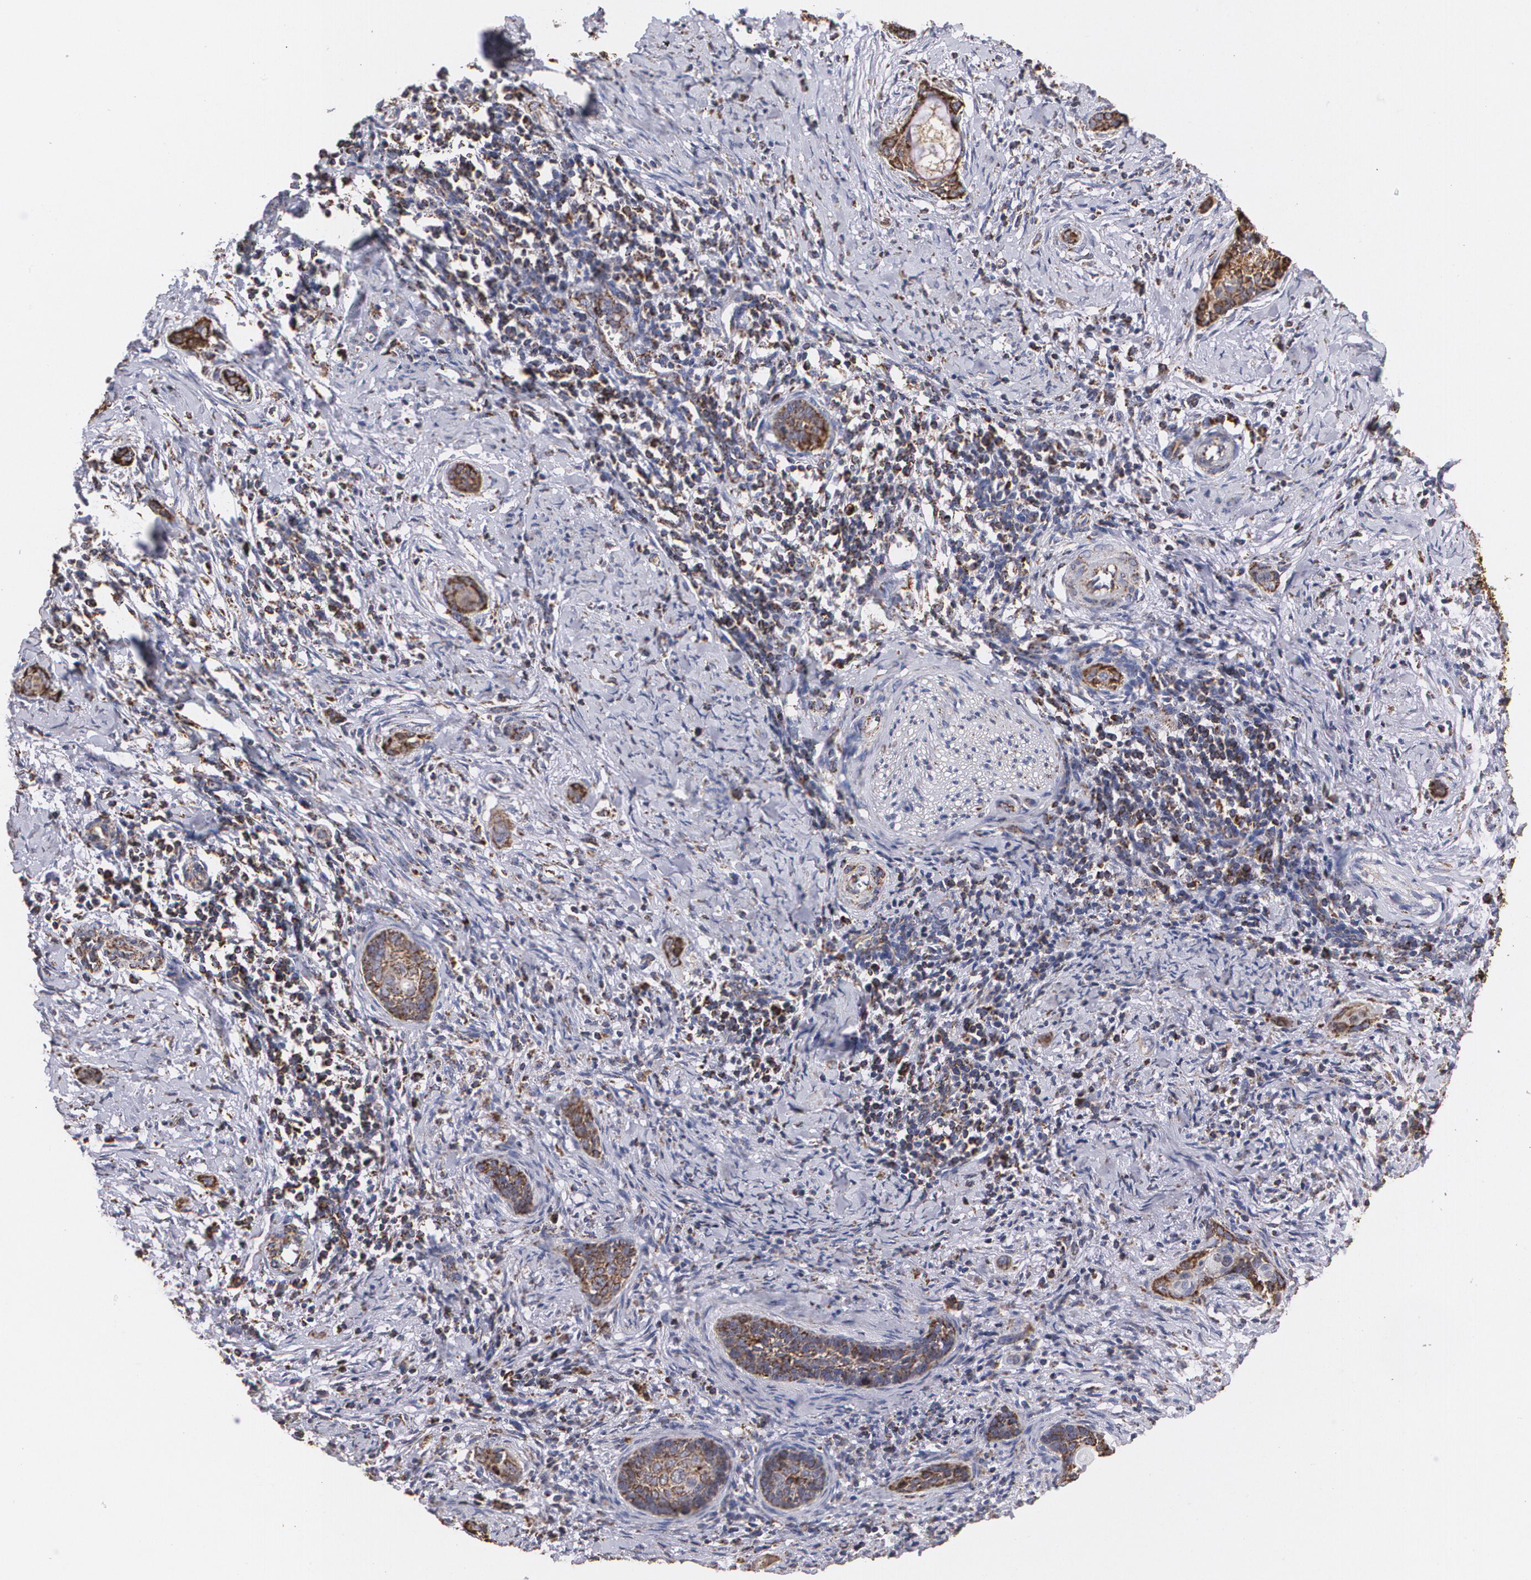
{"staining": {"intensity": "strong", "quantity": ">75%", "location": "cytoplasmic/membranous"}, "tissue": "cervical cancer", "cell_type": "Tumor cells", "image_type": "cancer", "snomed": [{"axis": "morphology", "description": "Squamous cell carcinoma, NOS"}, {"axis": "topography", "description": "Cervix"}], "caption": "Cervical cancer was stained to show a protein in brown. There is high levels of strong cytoplasmic/membranous expression in approximately >75% of tumor cells.", "gene": "HSPD1", "patient": {"sex": "female", "age": 33}}